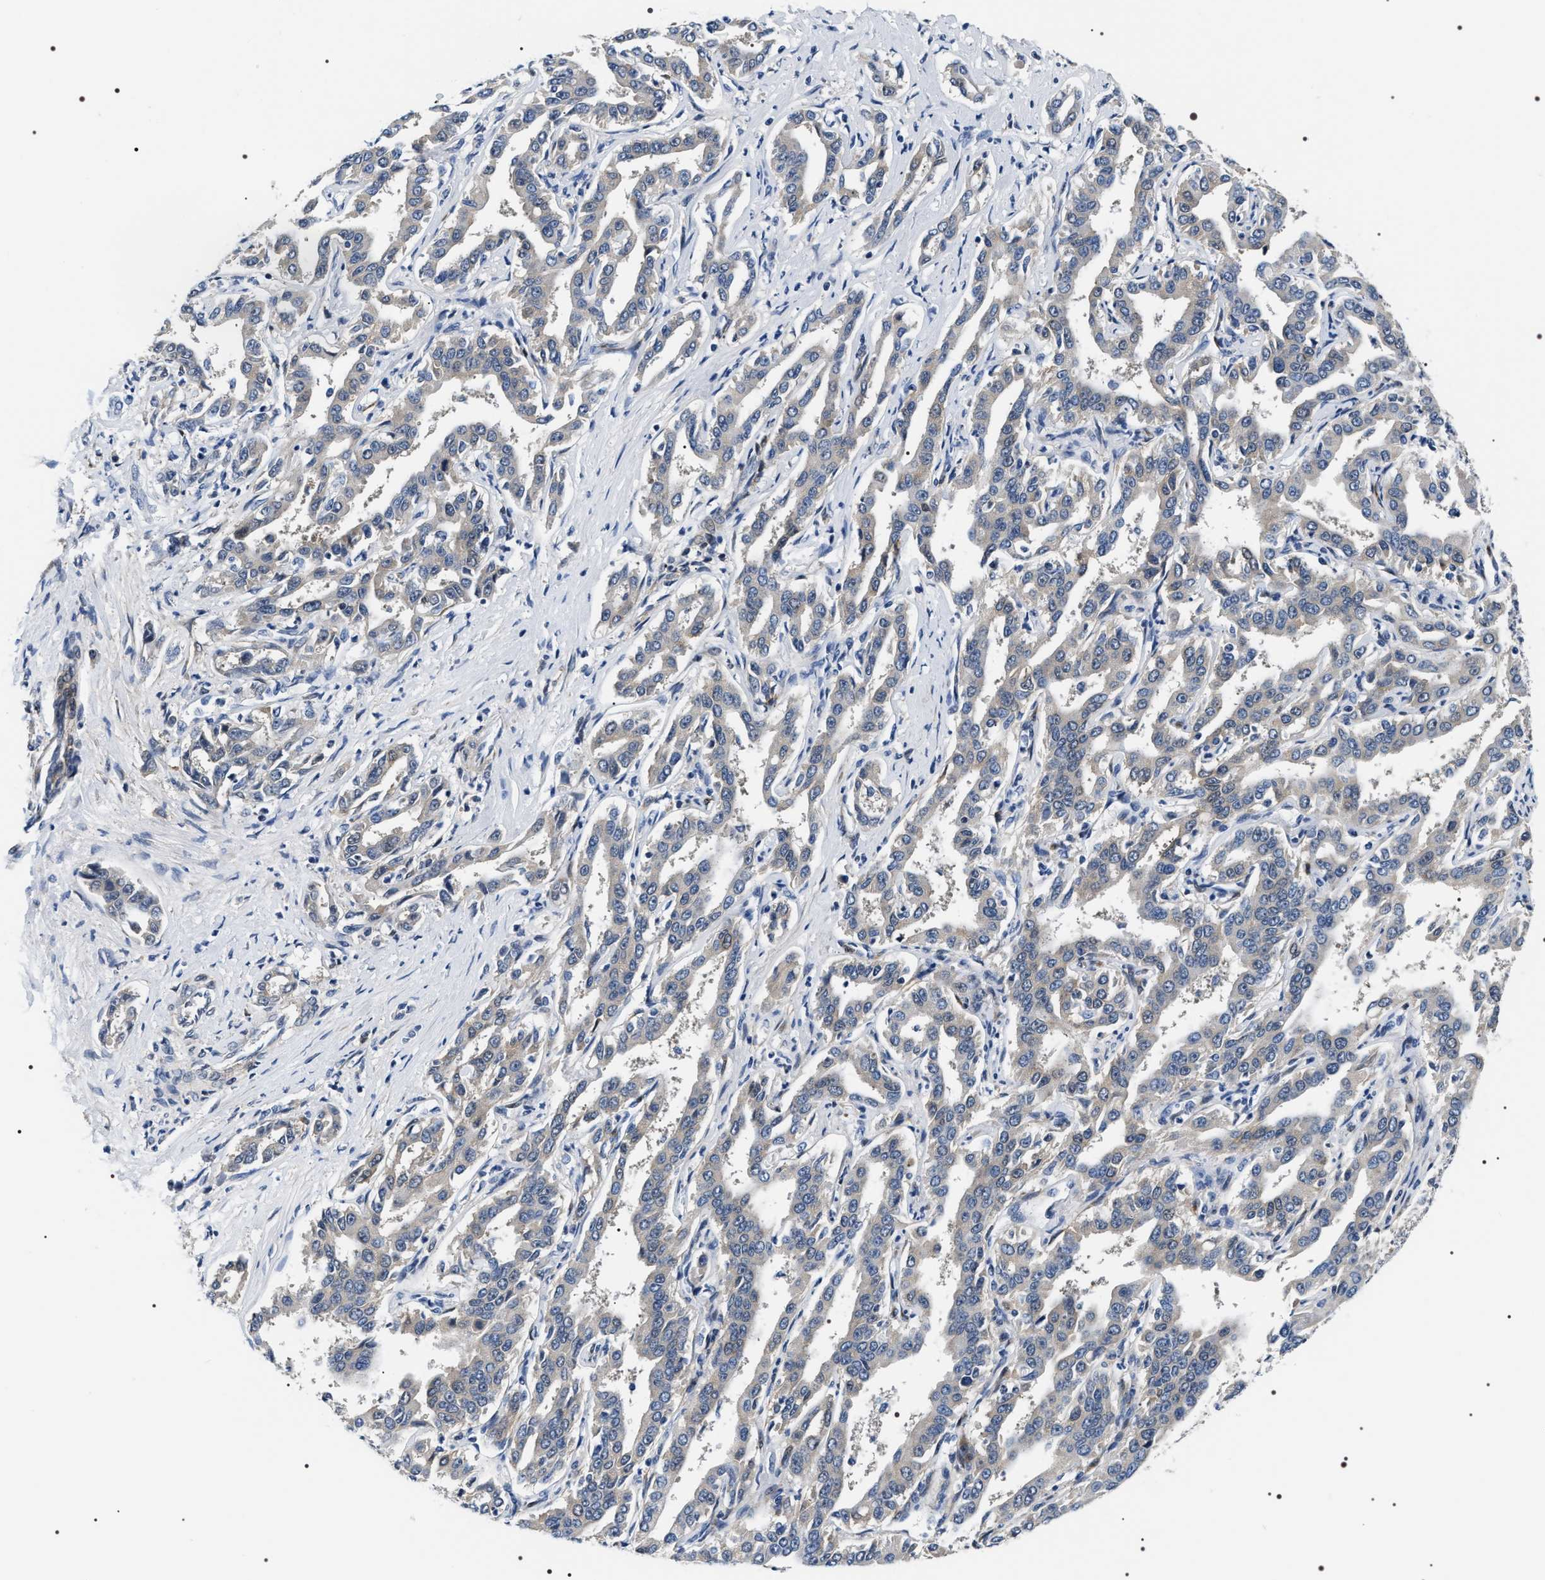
{"staining": {"intensity": "negative", "quantity": "none", "location": "none"}, "tissue": "liver cancer", "cell_type": "Tumor cells", "image_type": "cancer", "snomed": [{"axis": "morphology", "description": "Cholangiocarcinoma"}, {"axis": "topography", "description": "Liver"}], "caption": "Cholangiocarcinoma (liver) was stained to show a protein in brown. There is no significant positivity in tumor cells.", "gene": "BAG2", "patient": {"sex": "male", "age": 59}}